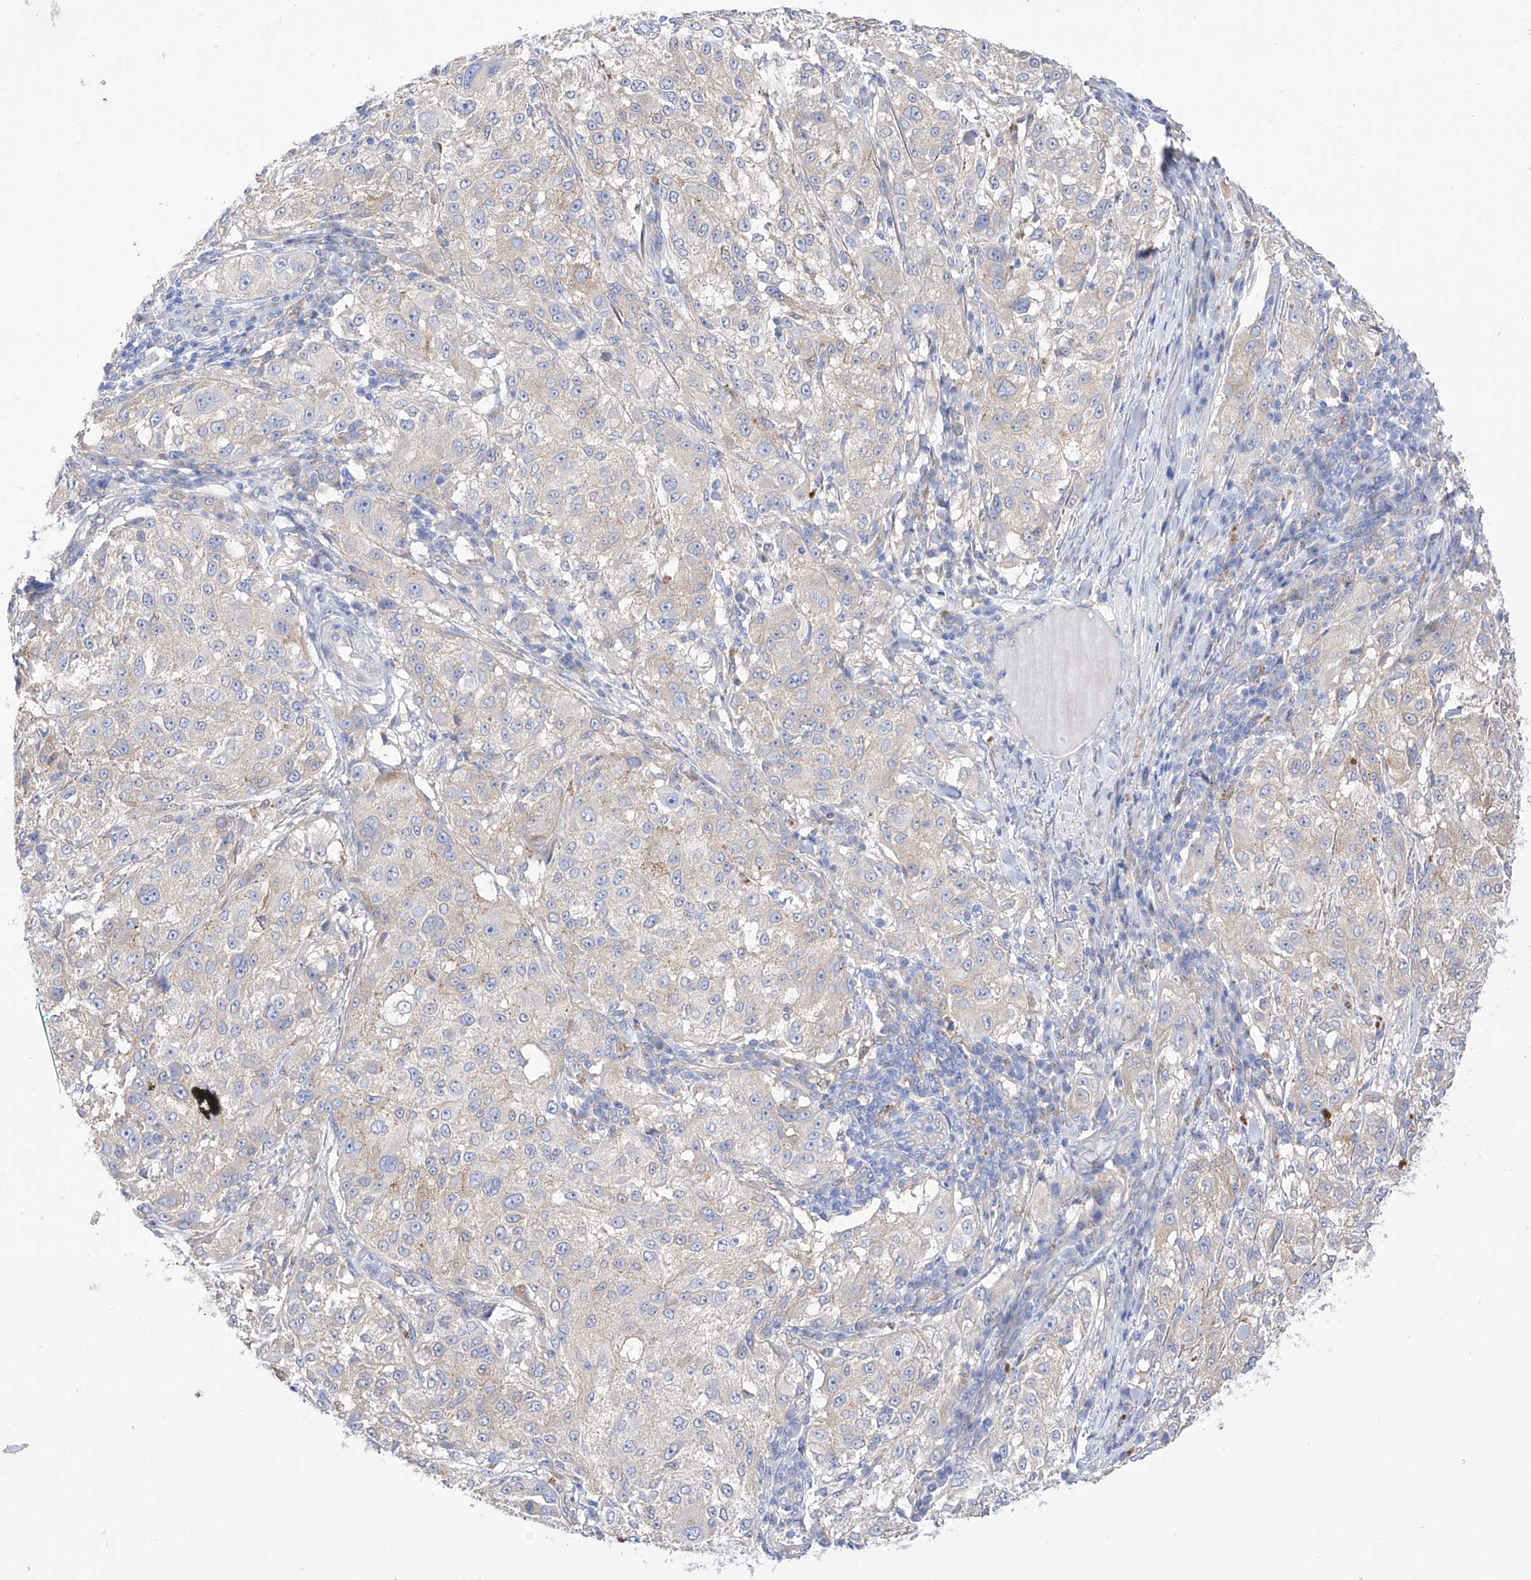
{"staining": {"intensity": "negative", "quantity": "none", "location": "none"}, "tissue": "melanoma", "cell_type": "Tumor cells", "image_type": "cancer", "snomed": [{"axis": "morphology", "description": "Necrosis, NOS"}, {"axis": "morphology", "description": "Malignant melanoma, NOS"}, {"axis": "topography", "description": "Skin"}], "caption": "There is no significant expression in tumor cells of malignant melanoma.", "gene": "ZNF653", "patient": {"sex": "female", "age": 87}}